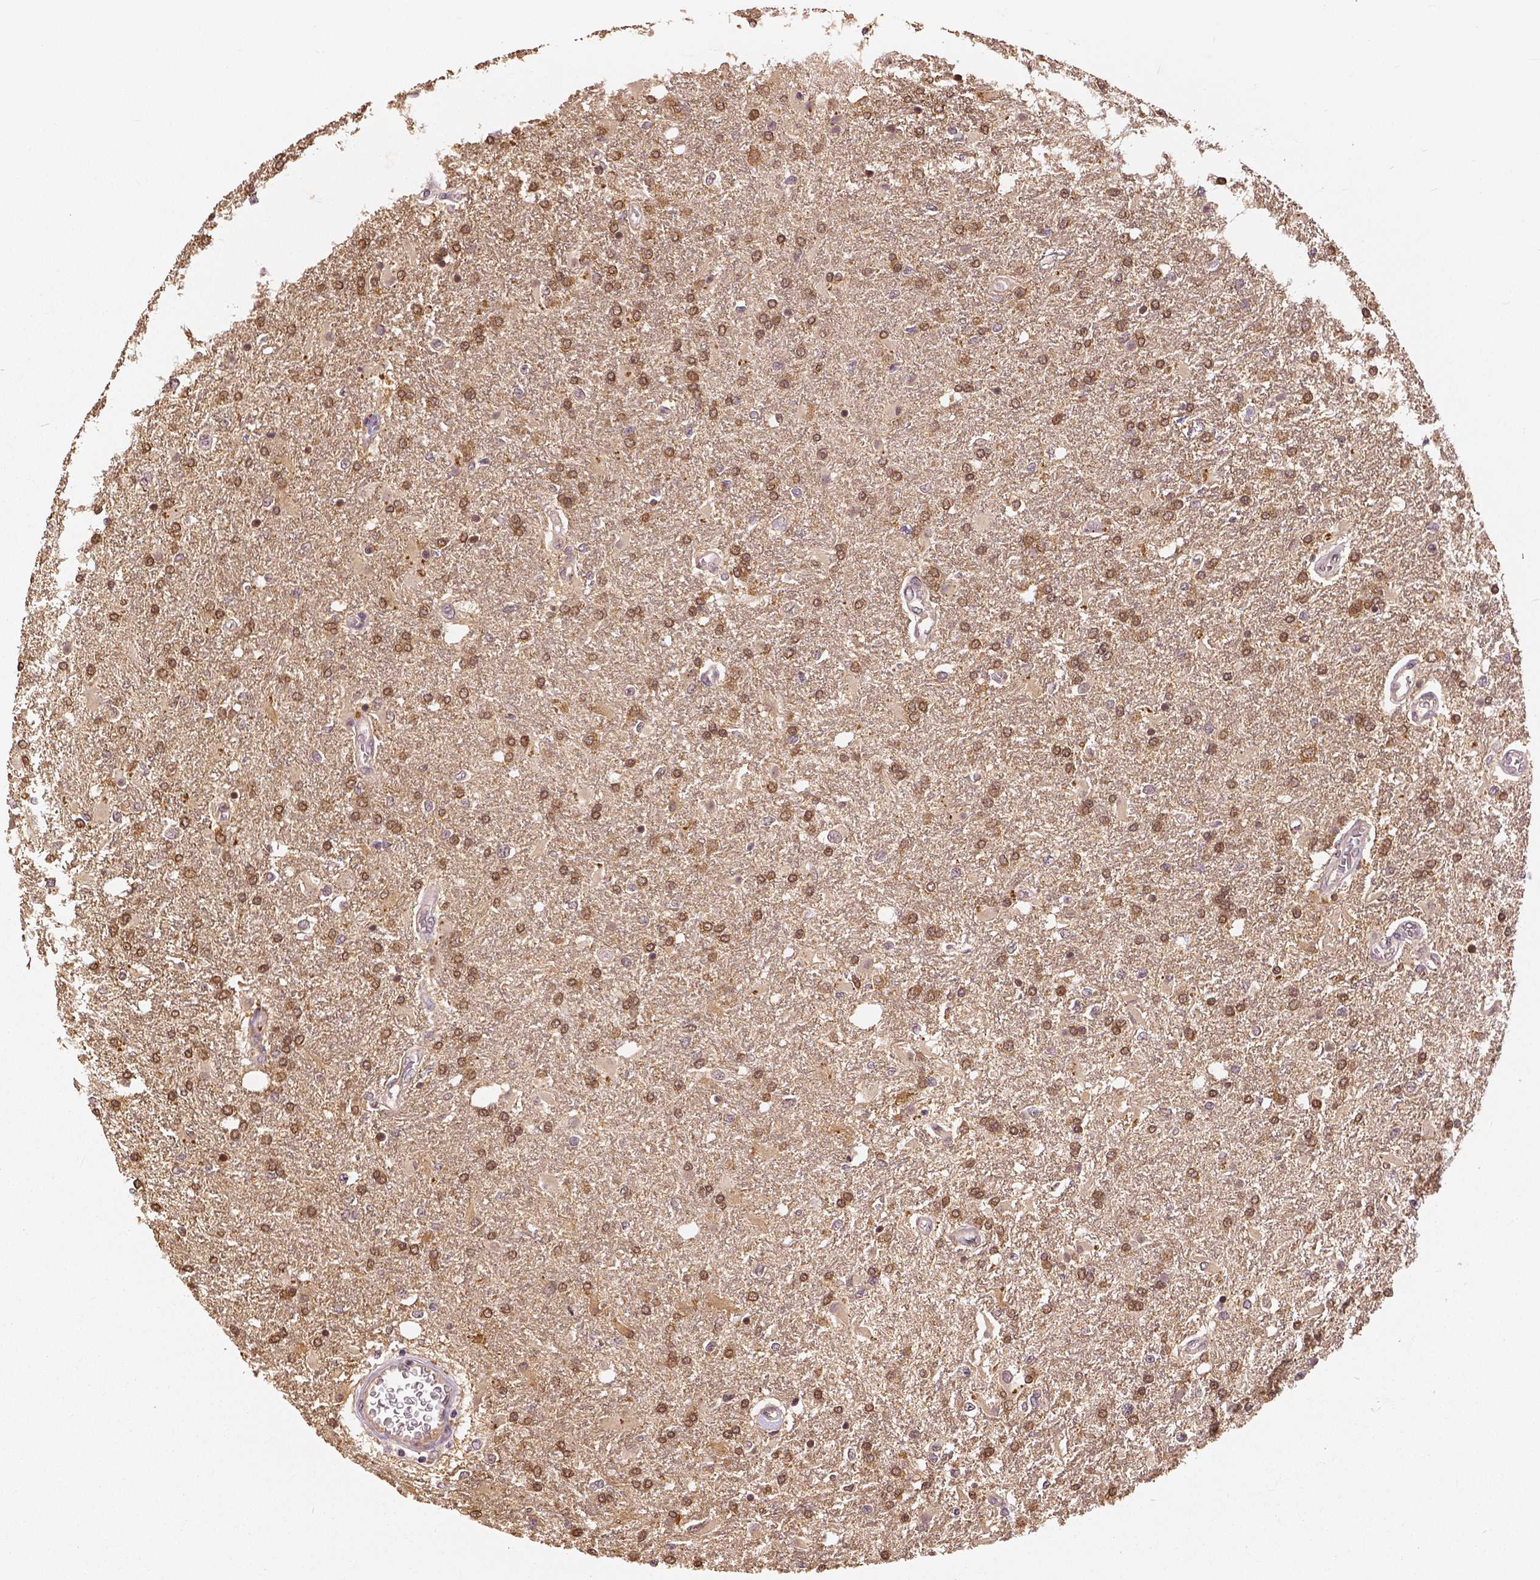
{"staining": {"intensity": "strong", "quantity": ">75%", "location": "cytoplasmic/membranous,nuclear"}, "tissue": "glioma", "cell_type": "Tumor cells", "image_type": "cancer", "snomed": [{"axis": "morphology", "description": "Glioma, malignant, High grade"}, {"axis": "topography", "description": "Cerebral cortex"}], "caption": "Approximately >75% of tumor cells in glioma show strong cytoplasmic/membranous and nuclear protein expression as visualized by brown immunohistochemical staining.", "gene": "MAP1LC3B", "patient": {"sex": "male", "age": 79}}